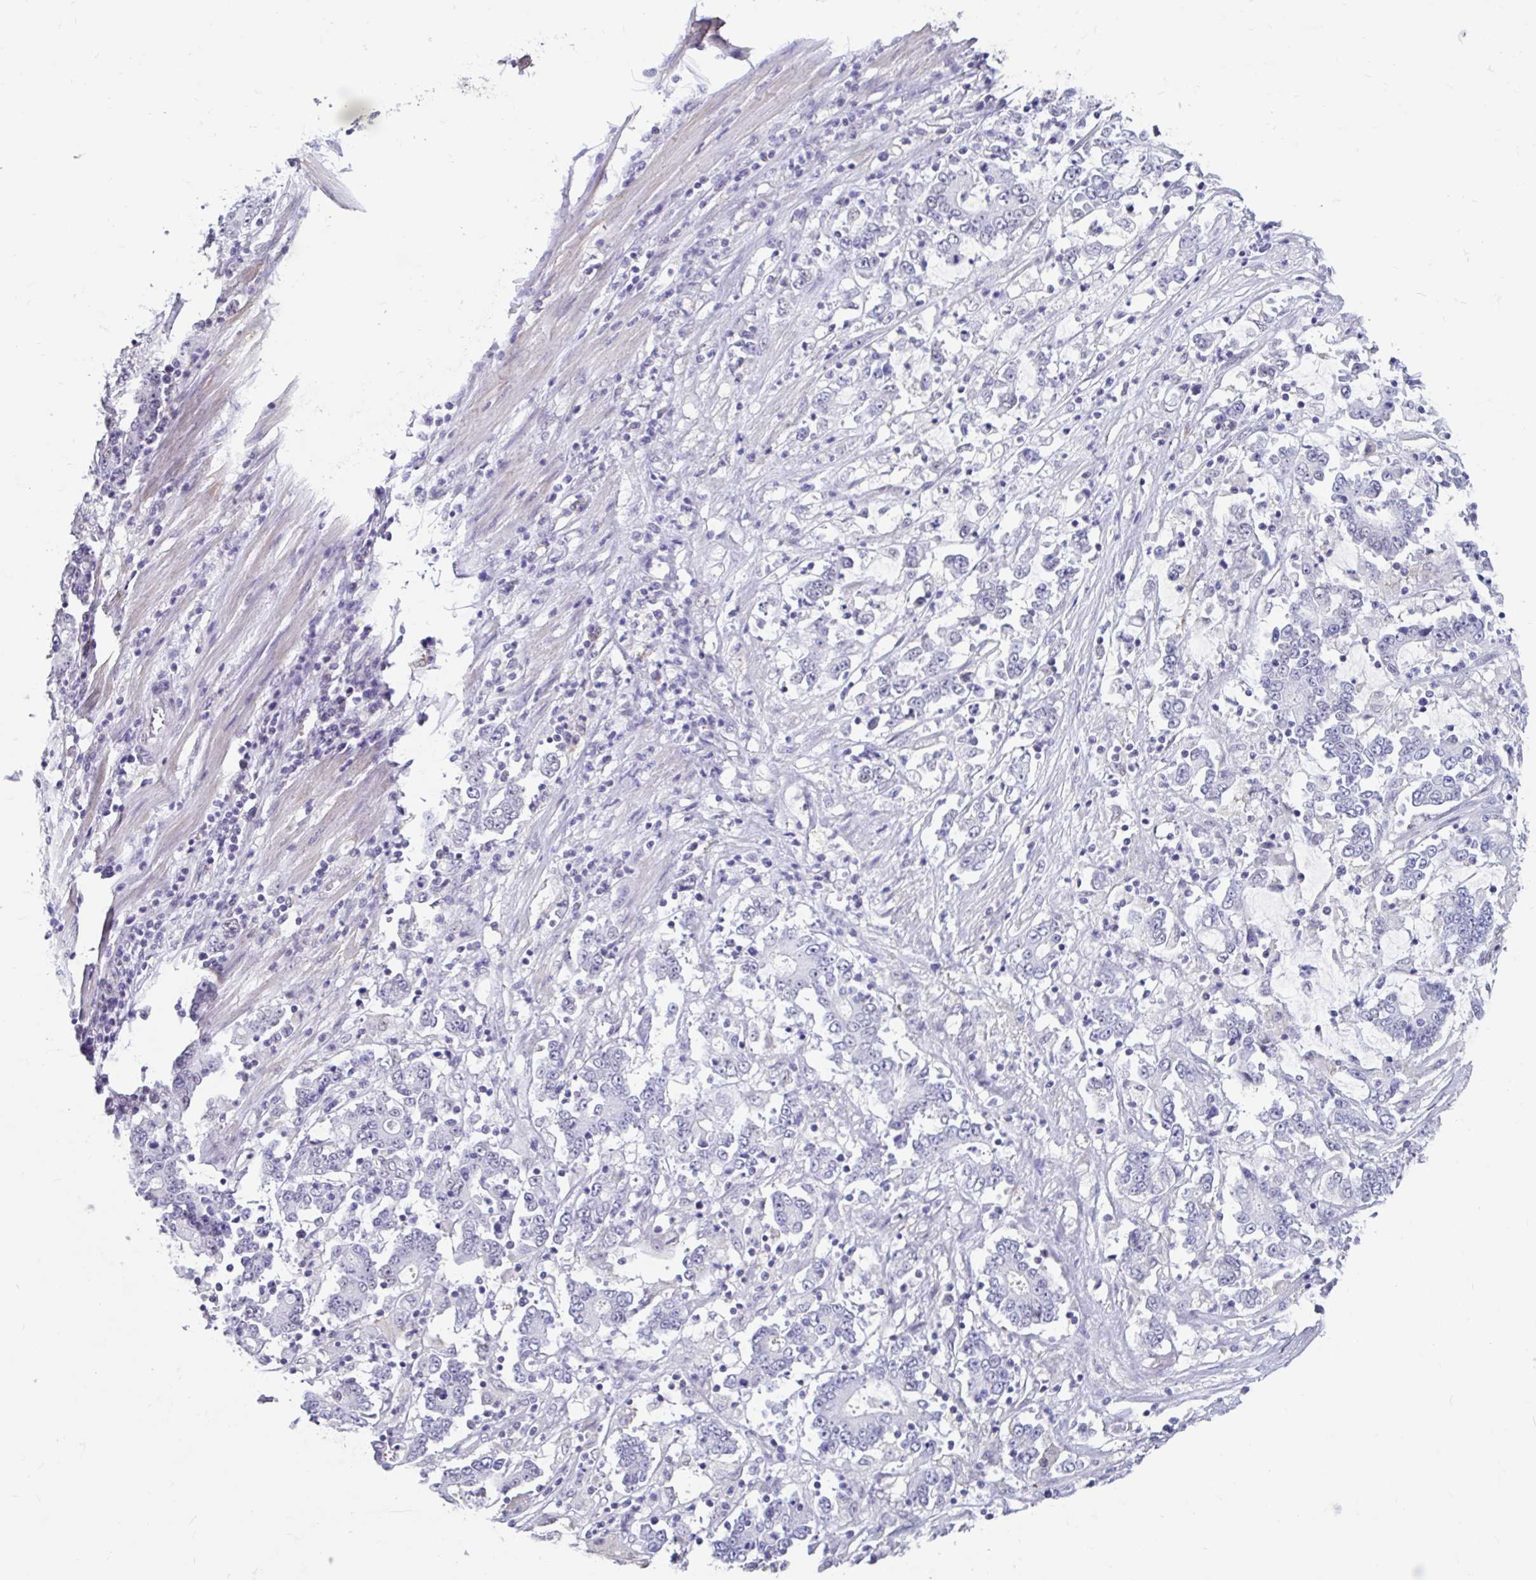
{"staining": {"intensity": "negative", "quantity": "none", "location": "none"}, "tissue": "stomach cancer", "cell_type": "Tumor cells", "image_type": "cancer", "snomed": [{"axis": "morphology", "description": "Adenocarcinoma, NOS"}, {"axis": "topography", "description": "Stomach, upper"}], "caption": "Immunohistochemistry (IHC) photomicrograph of human stomach cancer stained for a protein (brown), which demonstrates no staining in tumor cells. (DAB IHC, high magnification).", "gene": "DCAF17", "patient": {"sex": "male", "age": 68}}